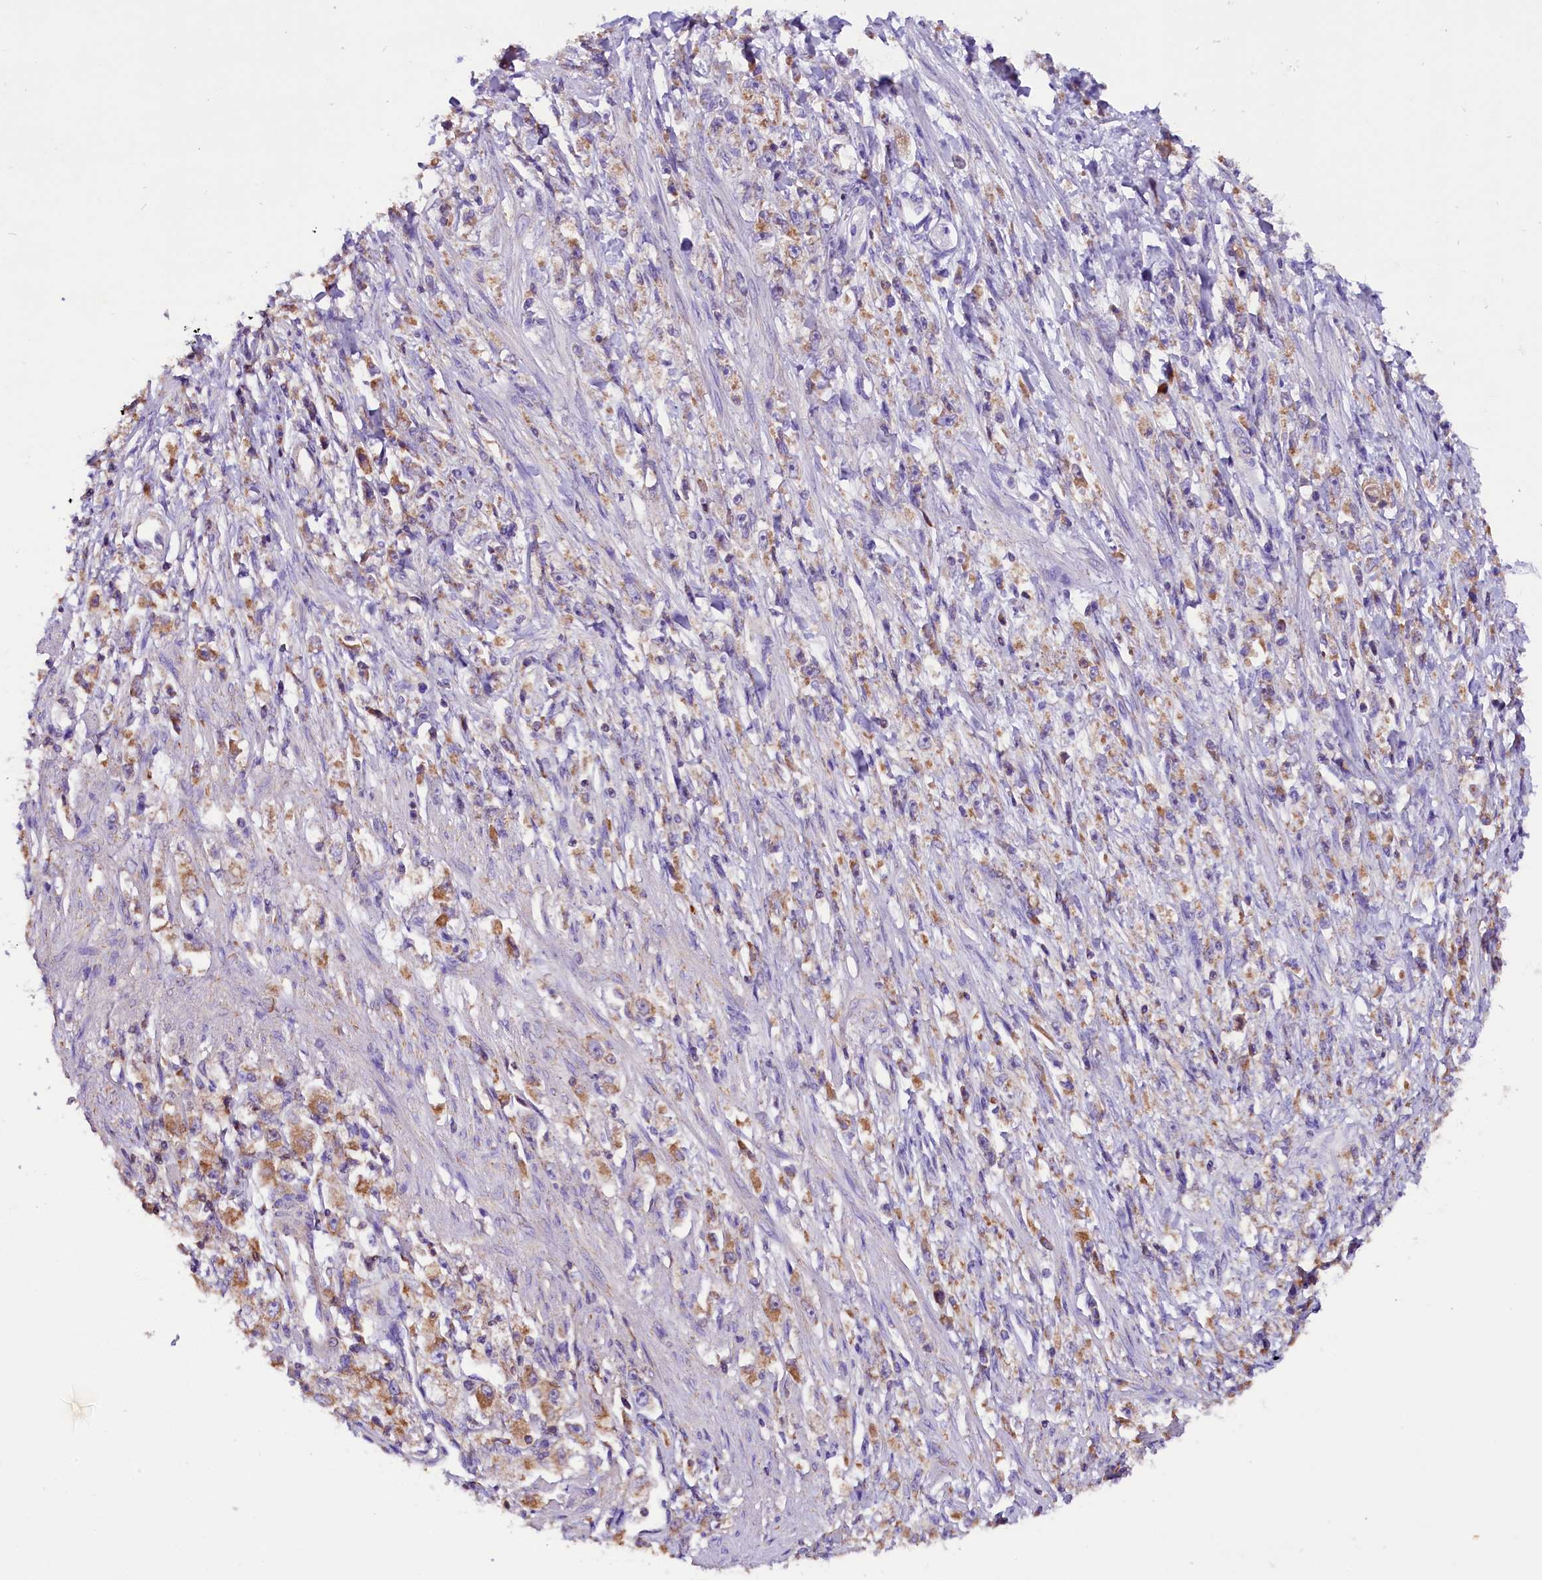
{"staining": {"intensity": "moderate", "quantity": "25%-75%", "location": "cytoplasmic/membranous"}, "tissue": "stomach cancer", "cell_type": "Tumor cells", "image_type": "cancer", "snomed": [{"axis": "morphology", "description": "Adenocarcinoma, NOS"}, {"axis": "topography", "description": "Stomach"}], "caption": "Immunohistochemistry (DAB) staining of human stomach cancer (adenocarcinoma) displays moderate cytoplasmic/membranous protein expression in approximately 25%-75% of tumor cells.", "gene": "SIX5", "patient": {"sex": "female", "age": 59}}